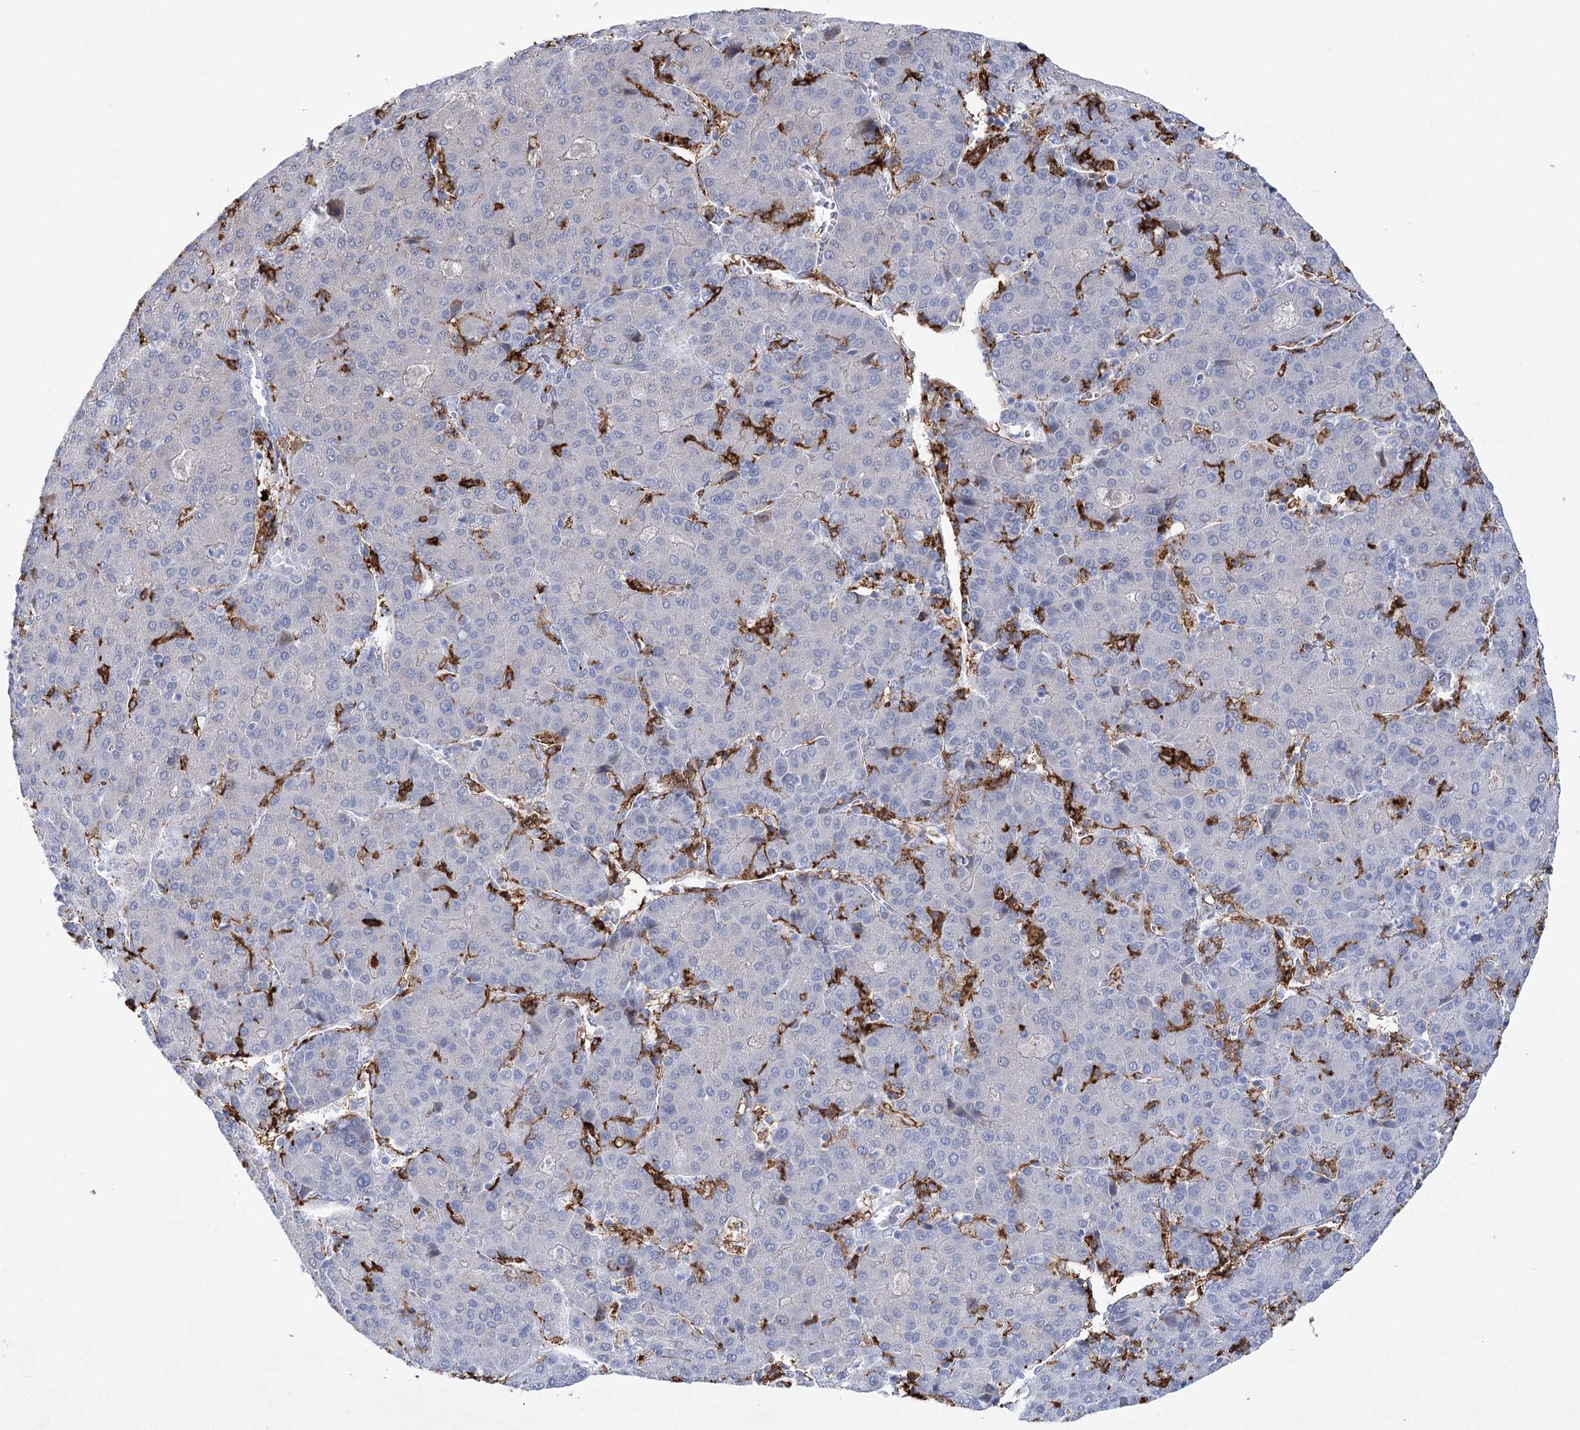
{"staining": {"intensity": "negative", "quantity": "none", "location": "none"}, "tissue": "liver cancer", "cell_type": "Tumor cells", "image_type": "cancer", "snomed": [{"axis": "morphology", "description": "Carcinoma, Hepatocellular, NOS"}, {"axis": "topography", "description": "Liver"}], "caption": "Hepatocellular carcinoma (liver) stained for a protein using immunohistochemistry reveals no positivity tumor cells.", "gene": "PIWIL4", "patient": {"sex": "male", "age": 65}}